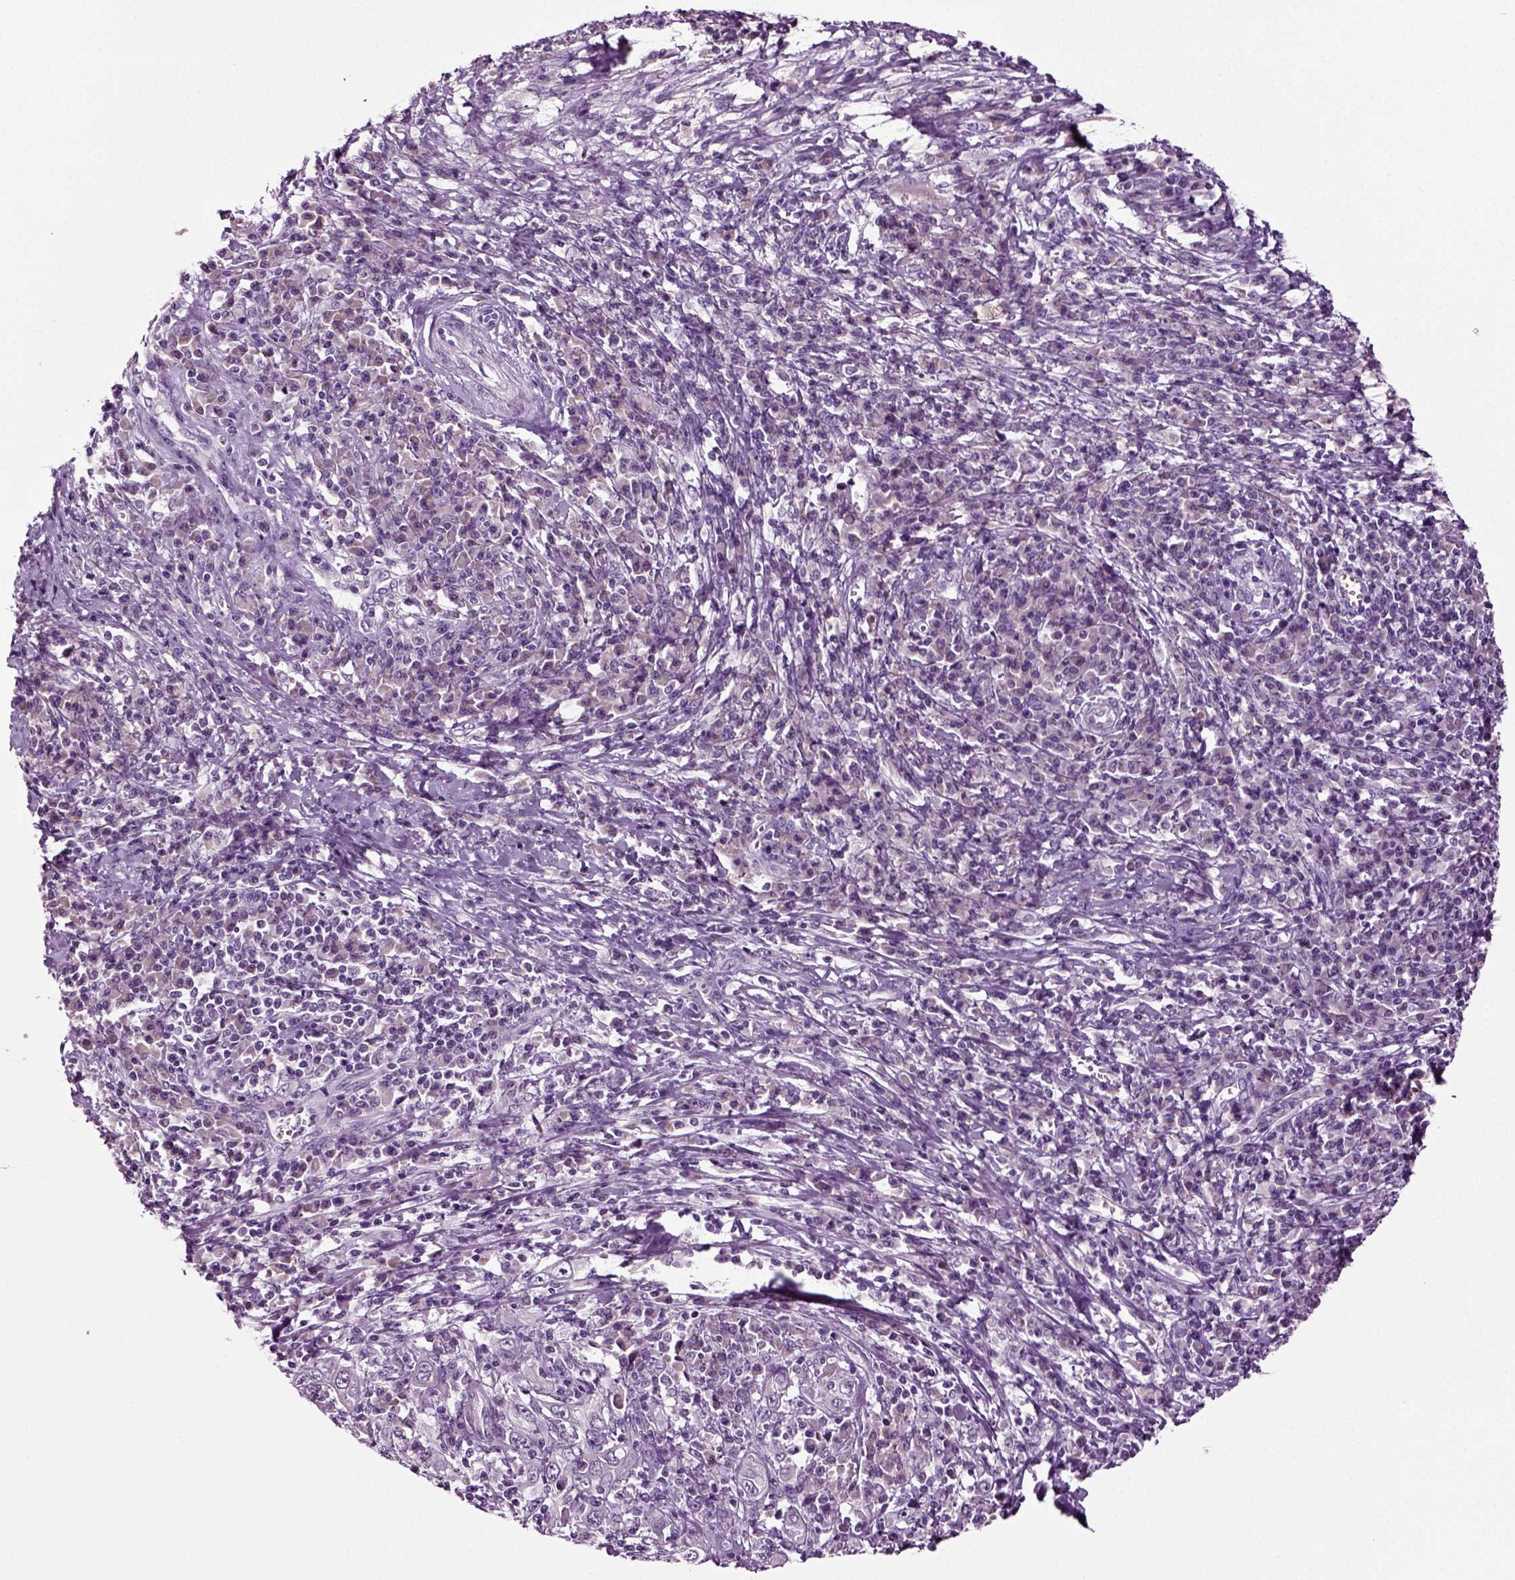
{"staining": {"intensity": "negative", "quantity": "none", "location": "none"}, "tissue": "cervical cancer", "cell_type": "Tumor cells", "image_type": "cancer", "snomed": [{"axis": "morphology", "description": "Squamous cell carcinoma, NOS"}, {"axis": "topography", "description": "Cervix"}], "caption": "Squamous cell carcinoma (cervical) was stained to show a protein in brown. There is no significant expression in tumor cells. (Stains: DAB (3,3'-diaminobenzidine) immunohistochemistry with hematoxylin counter stain, Microscopy: brightfield microscopy at high magnification).", "gene": "SPATA17", "patient": {"sex": "female", "age": 46}}